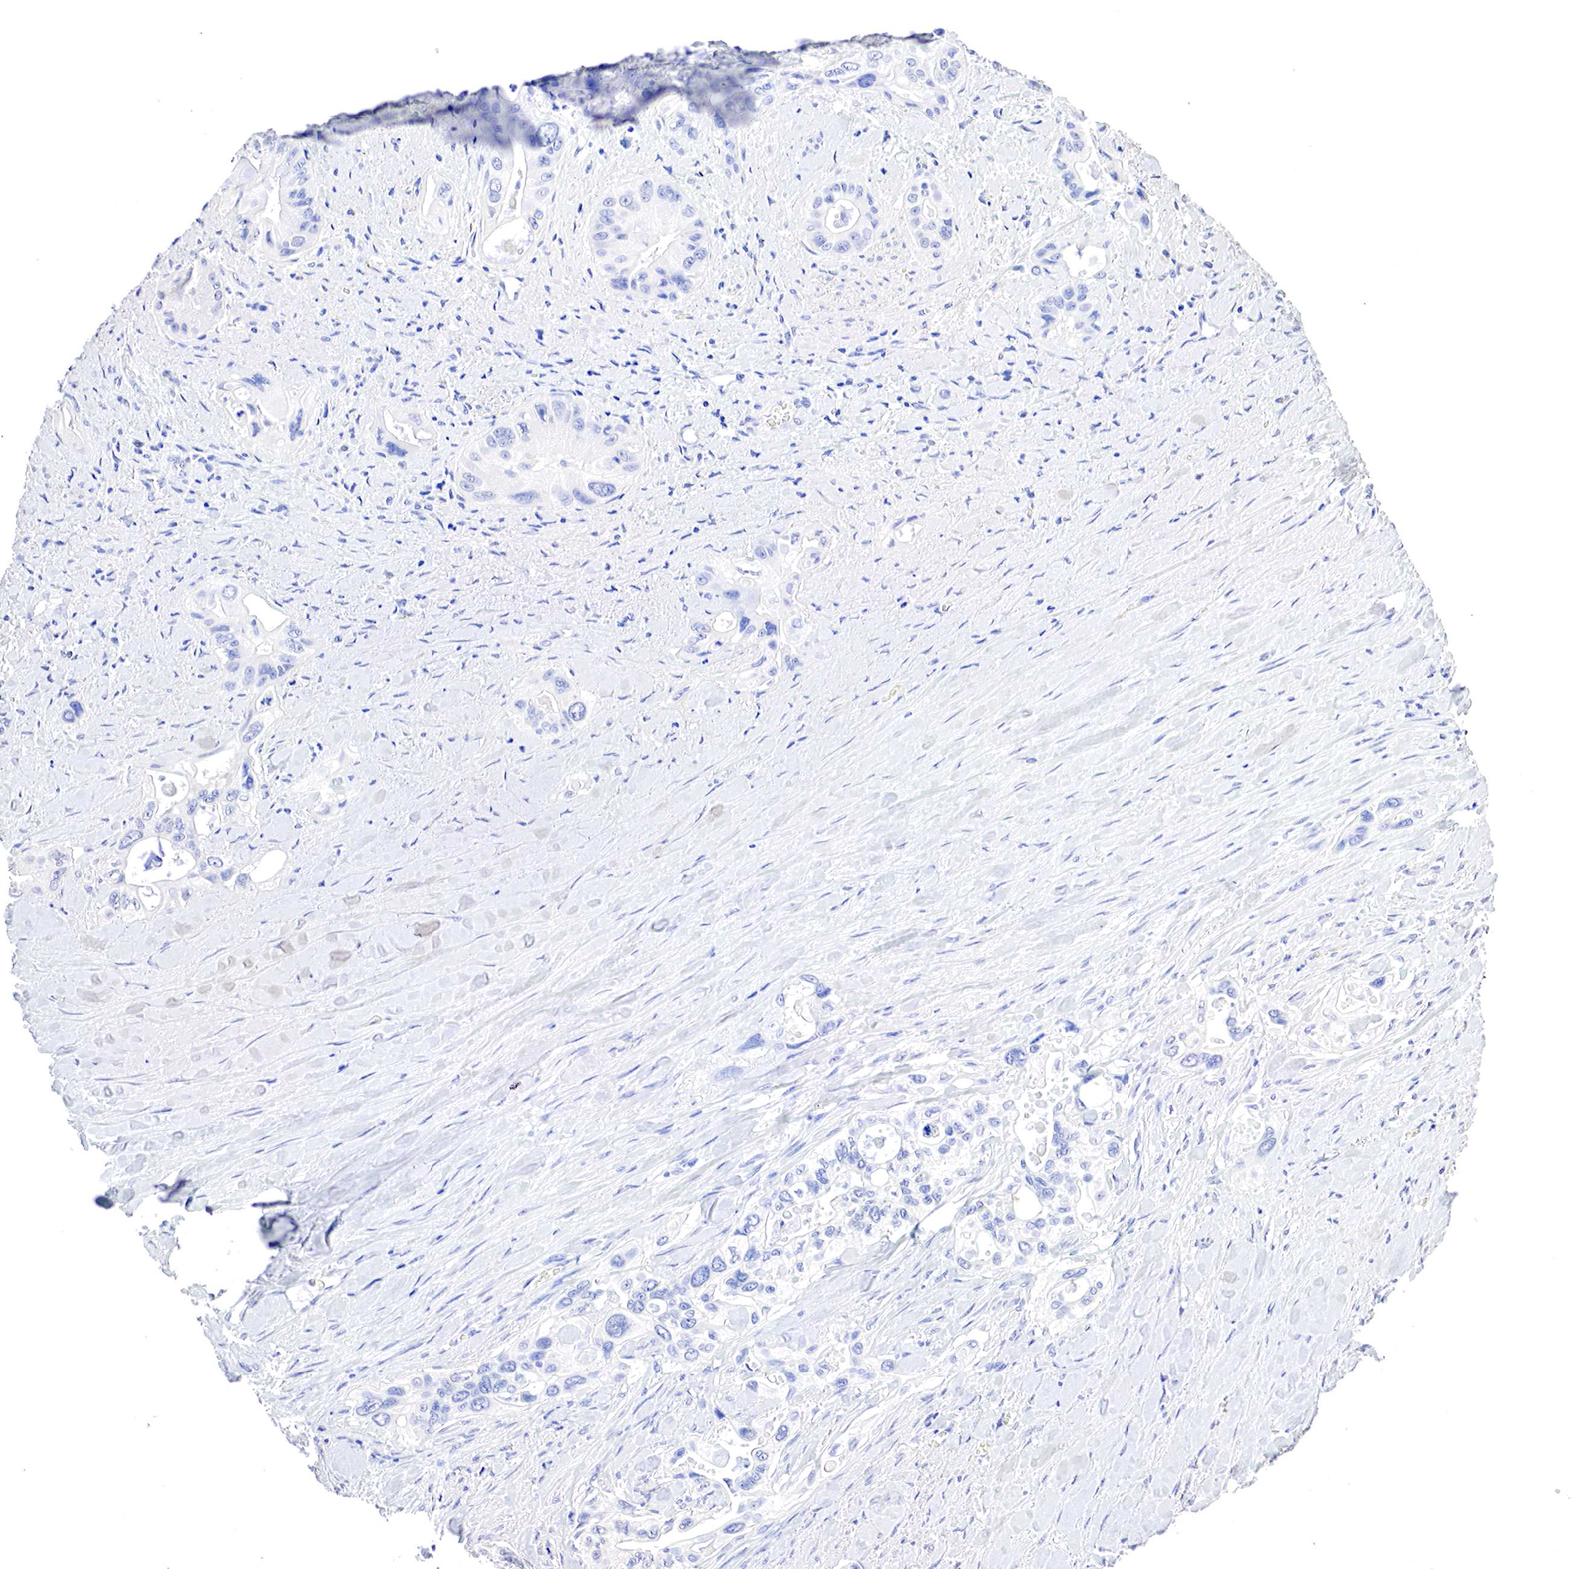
{"staining": {"intensity": "negative", "quantity": "none", "location": "none"}, "tissue": "pancreatic cancer", "cell_type": "Tumor cells", "image_type": "cancer", "snomed": [{"axis": "morphology", "description": "Adenocarcinoma, NOS"}, {"axis": "topography", "description": "Pancreas"}], "caption": "The histopathology image displays no staining of tumor cells in pancreatic adenocarcinoma. (Immunohistochemistry, brightfield microscopy, high magnification).", "gene": "OTC", "patient": {"sex": "male", "age": 77}}